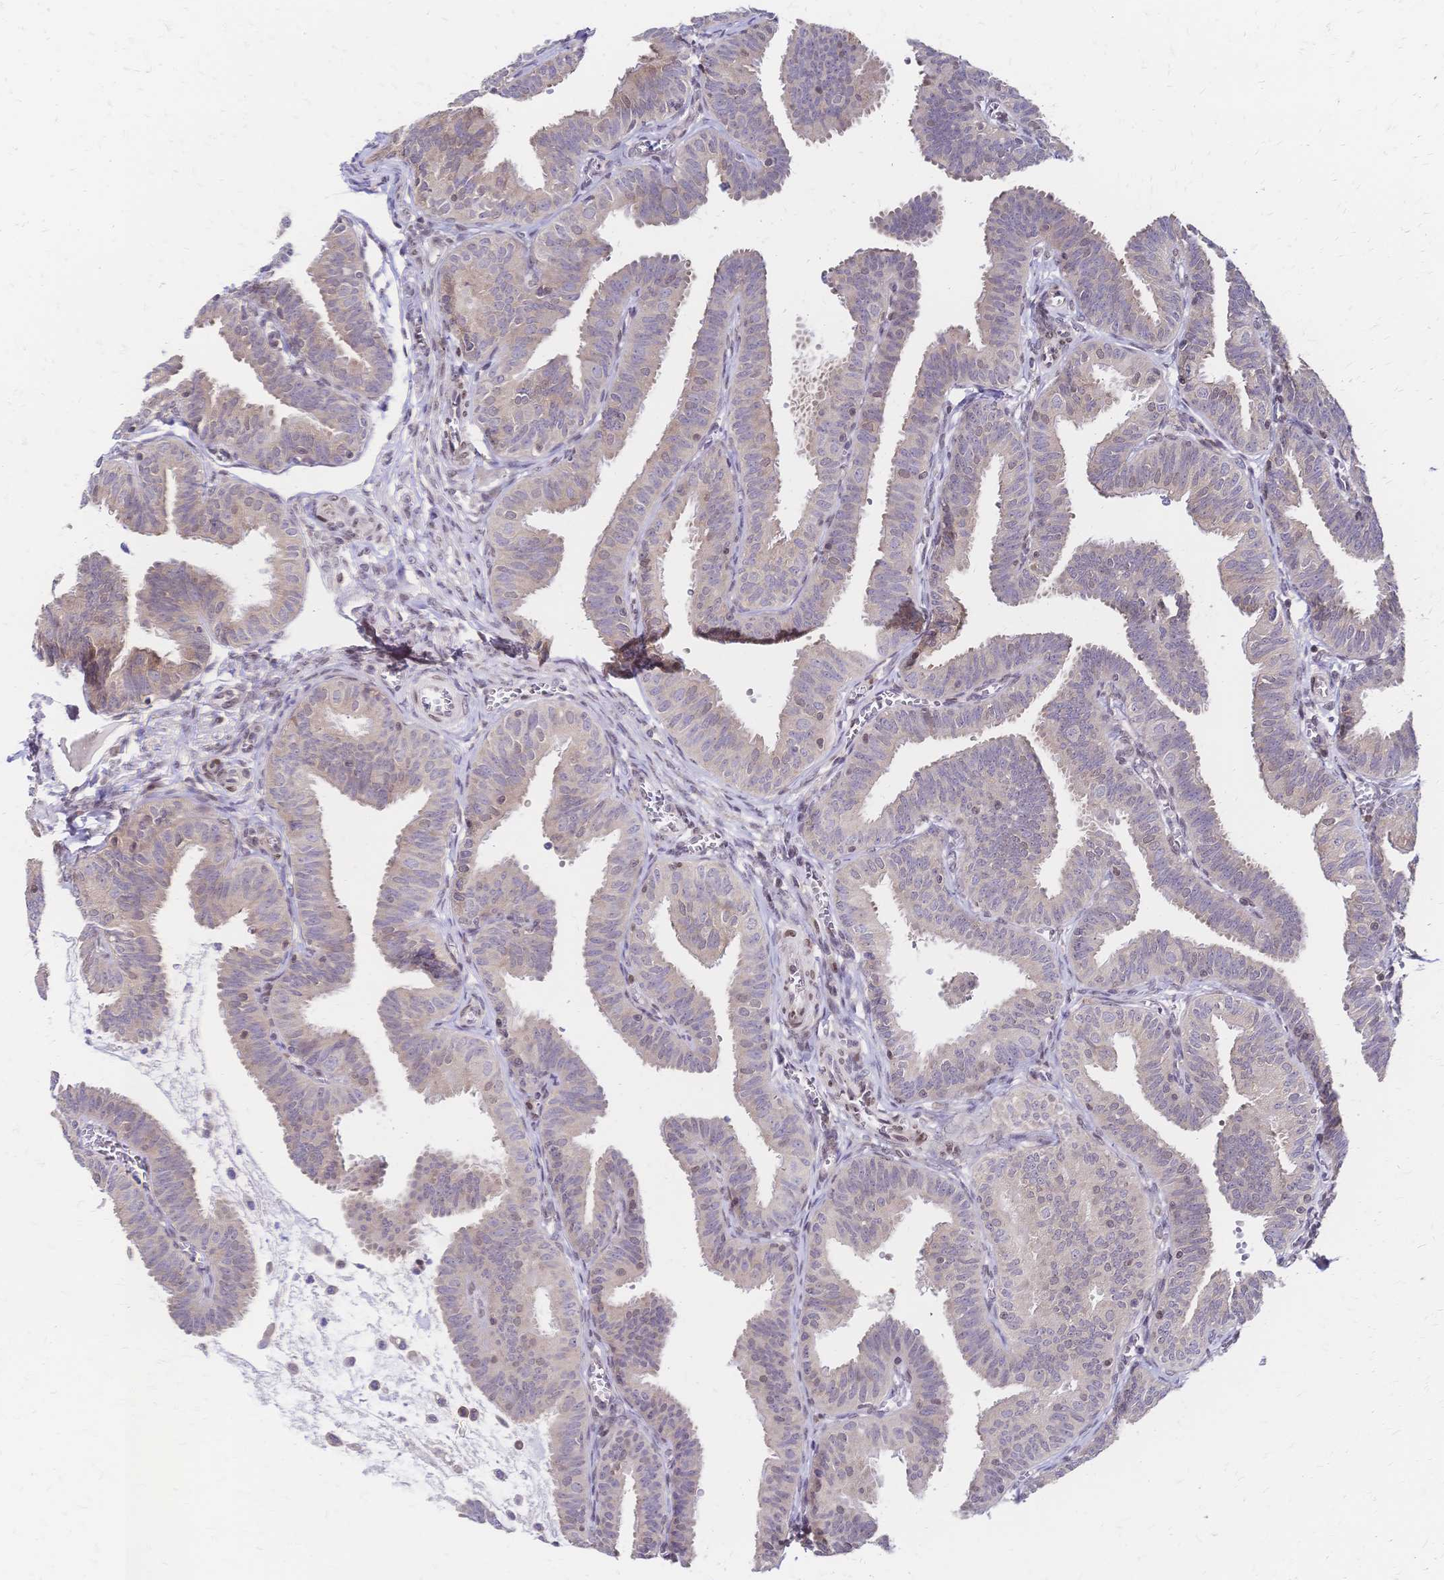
{"staining": {"intensity": "weak", "quantity": "<25%", "location": "cytoplasmic/membranous"}, "tissue": "fallopian tube", "cell_type": "Glandular cells", "image_type": "normal", "snomed": [{"axis": "morphology", "description": "Normal tissue, NOS"}, {"axis": "topography", "description": "Fallopian tube"}], "caption": "This is an IHC micrograph of unremarkable fallopian tube. There is no staining in glandular cells.", "gene": "CBX7", "patient": {"sex": "female", "age": 25}}